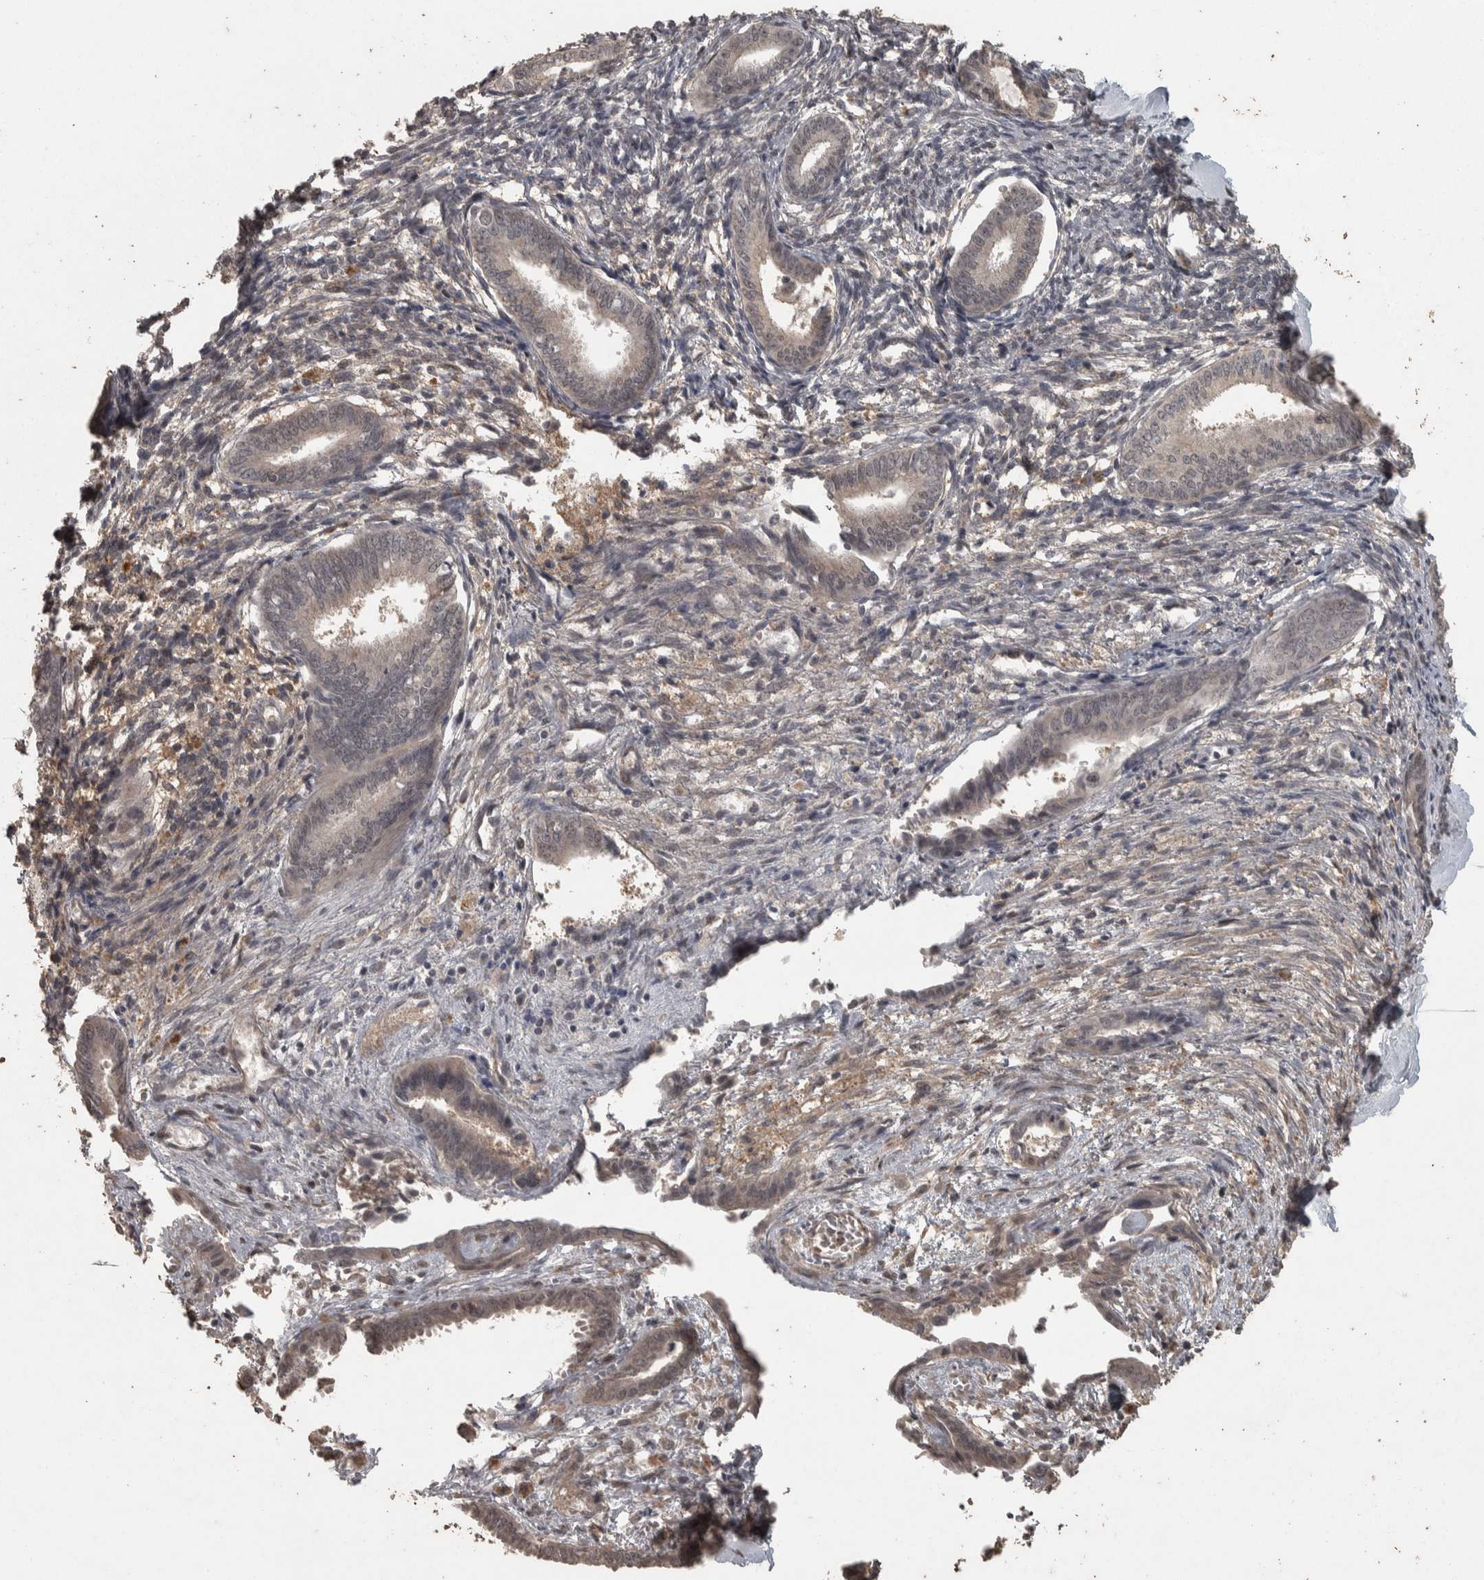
{"staining": {"intensity": "weak", "quantity": "25%-75%", "location": "nuclear"}, "tissue": "endometrium", "cell_type": "Cells in endometrial stroma", "image_type": "normal", "snomed": [{"axis": "morphology", "description": "Normal tissue, NOS"}, {"axis": "topography", "description": "Endometrium"}], "caption": "A high-resolution photomicrograph shows immunohistochemistry staining of benign endometrium, which demonstrates weak nuclear expression in approximately 25%-75% of cells in endometrial stroma. (IHC, brightfield microscopy, high magnification).", "gene": "ACO1", "patient": {"sex": "female", "age": 56}}